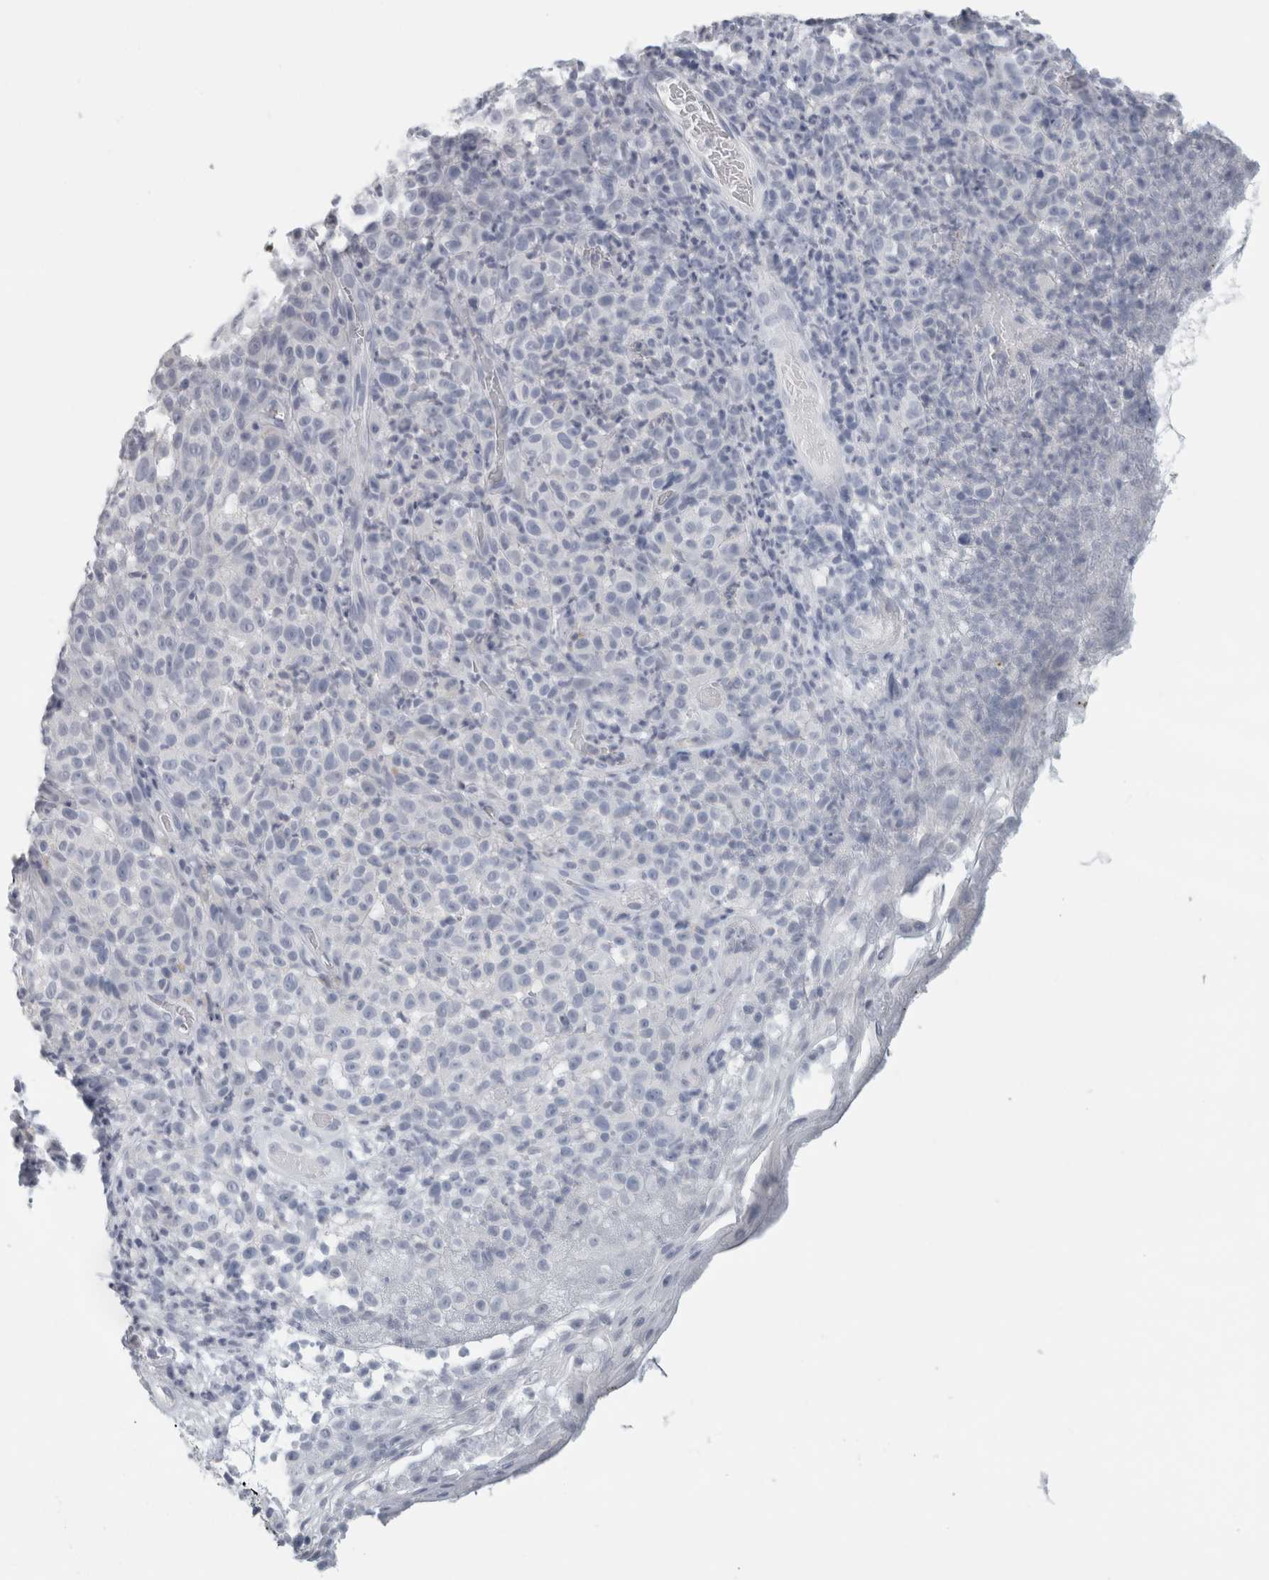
{"staining": {"intensity": "negative", "quantity": "none", "location": "none"}, "tissue": "melanoma", "cell_type": "Tumor cells", "image_type": "cancer", "snomed": [{"axis": "morphology", "description": "Malignant melanoma, NOS"}, {"axis": "topography", "description": "Skin"}], "caption": "Tumor cells are negative for brown protein staining in malignant melanoma.", "gene": "SLC28A3", "patient": {"sex": "female", "age": 82}}